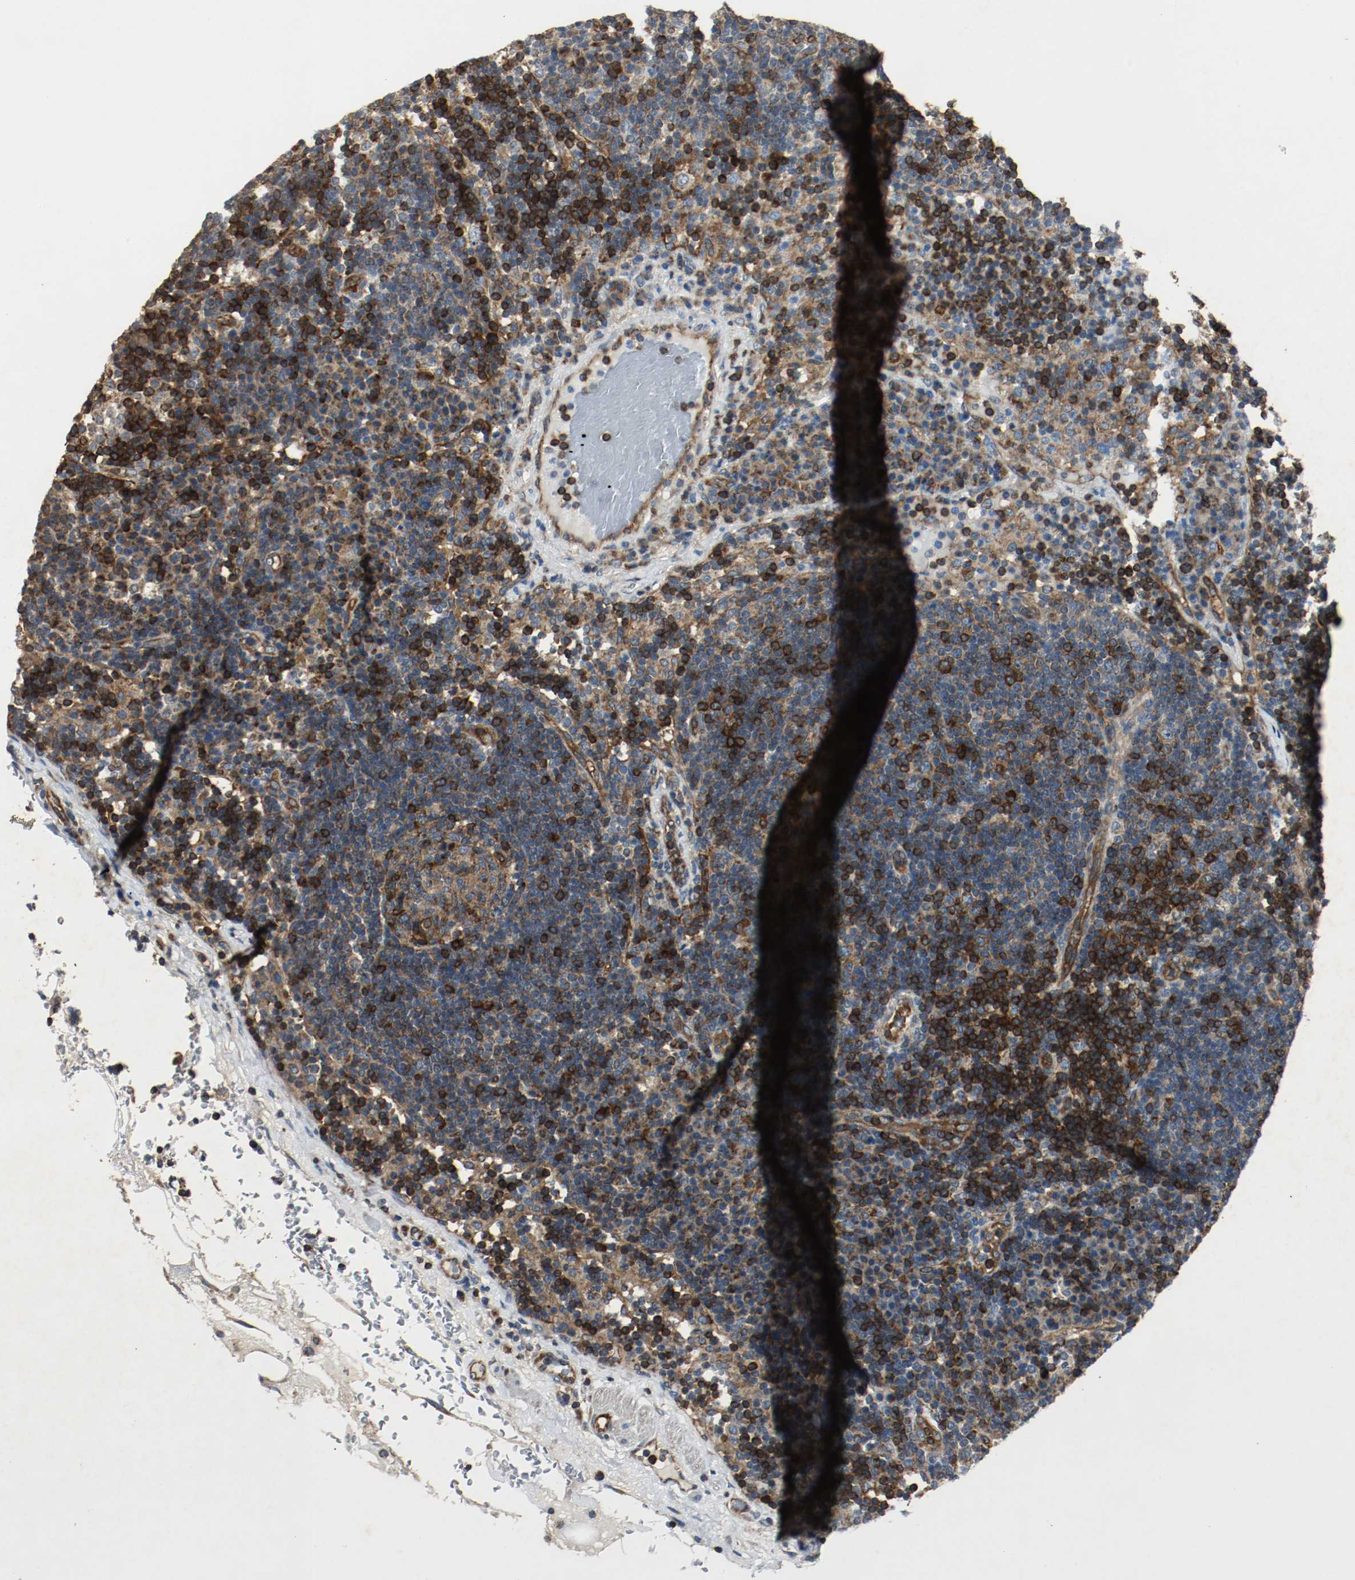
{"staining": {"intensity": "moderate", "quantity": ">75%", "location": "cytoplasmic/membranous"}, "tissue": "lymph node", "cell_type": "Germinal center cells", "image_type": "normal", "snomed": [{"axis": "morphology", "description": "Normal tissue, NOS"}, {"axis": "morphology", "description": "Squamous cell carcinoma, metastatic, NOS"}, {"axis": "topography", "description": "Lymph node"}], "caption": "This micrograph shows immunohistochemistry (IHC) staining of unremarkable lymph node, with medium moderate cytoplasmic/membranous staining in approximately >75% of germinal center cells.", "gene": "PLCG1", "patient": {"sex": "female", "age": 53}}